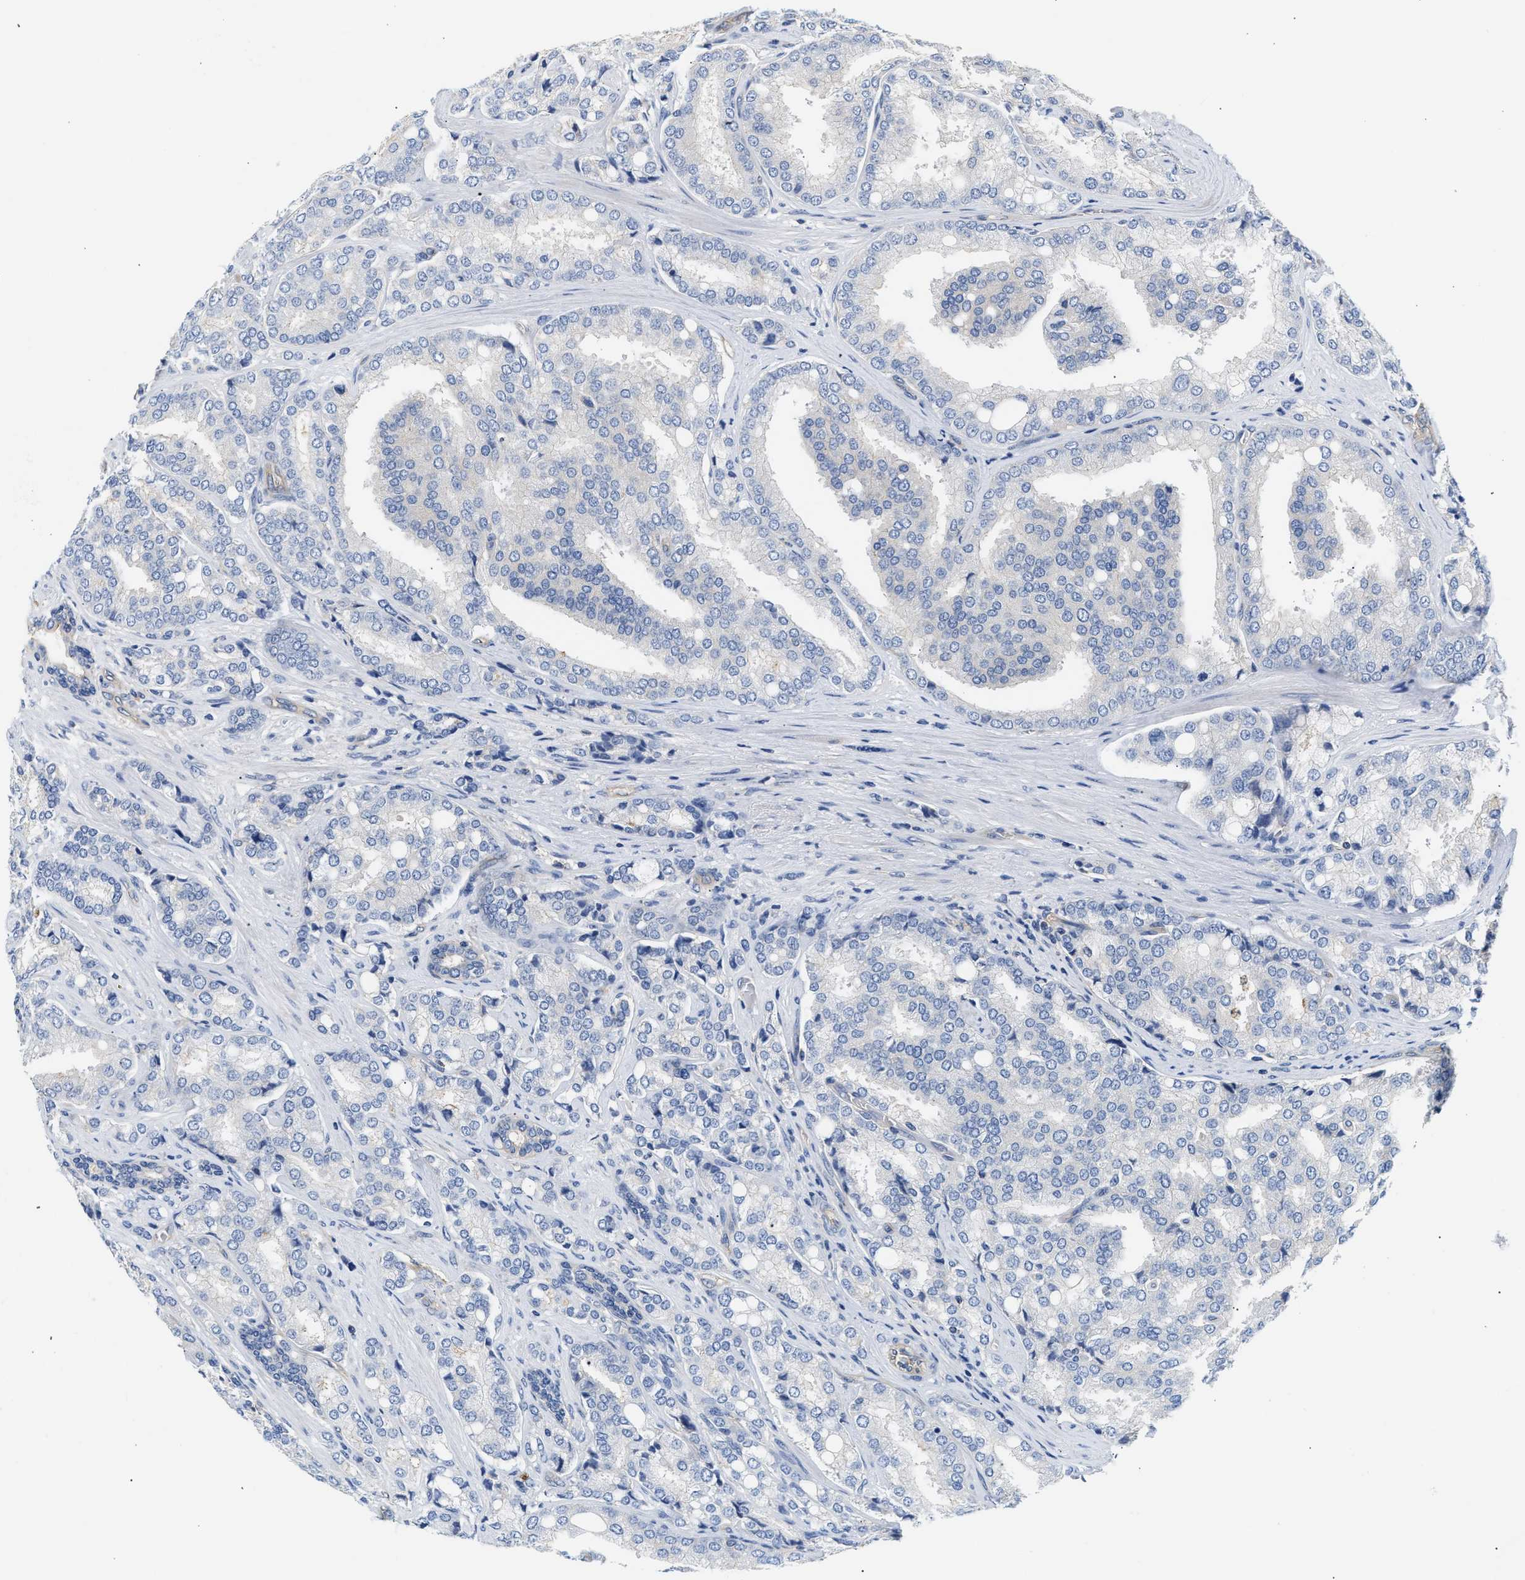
{"staining": {"intensity": "negative", "quantity": "none", "location": "none"}, "tissue": "prostate cancer", "cell_type": "Tumor cells", "image_type": "cancer", "snomed": [{"axis": "morphology", "description": "Adenocarcinoma, High grade"}, {"axis": "topography", "description": "Prostate"}], "caption": "This is an IHC histopathology image of human prostate cancer (high-grade adenocarcinoma). There is no staining in tumor cells.", "gene": "SAMD9L", "patient": {"sex": "male", "age": 50}}